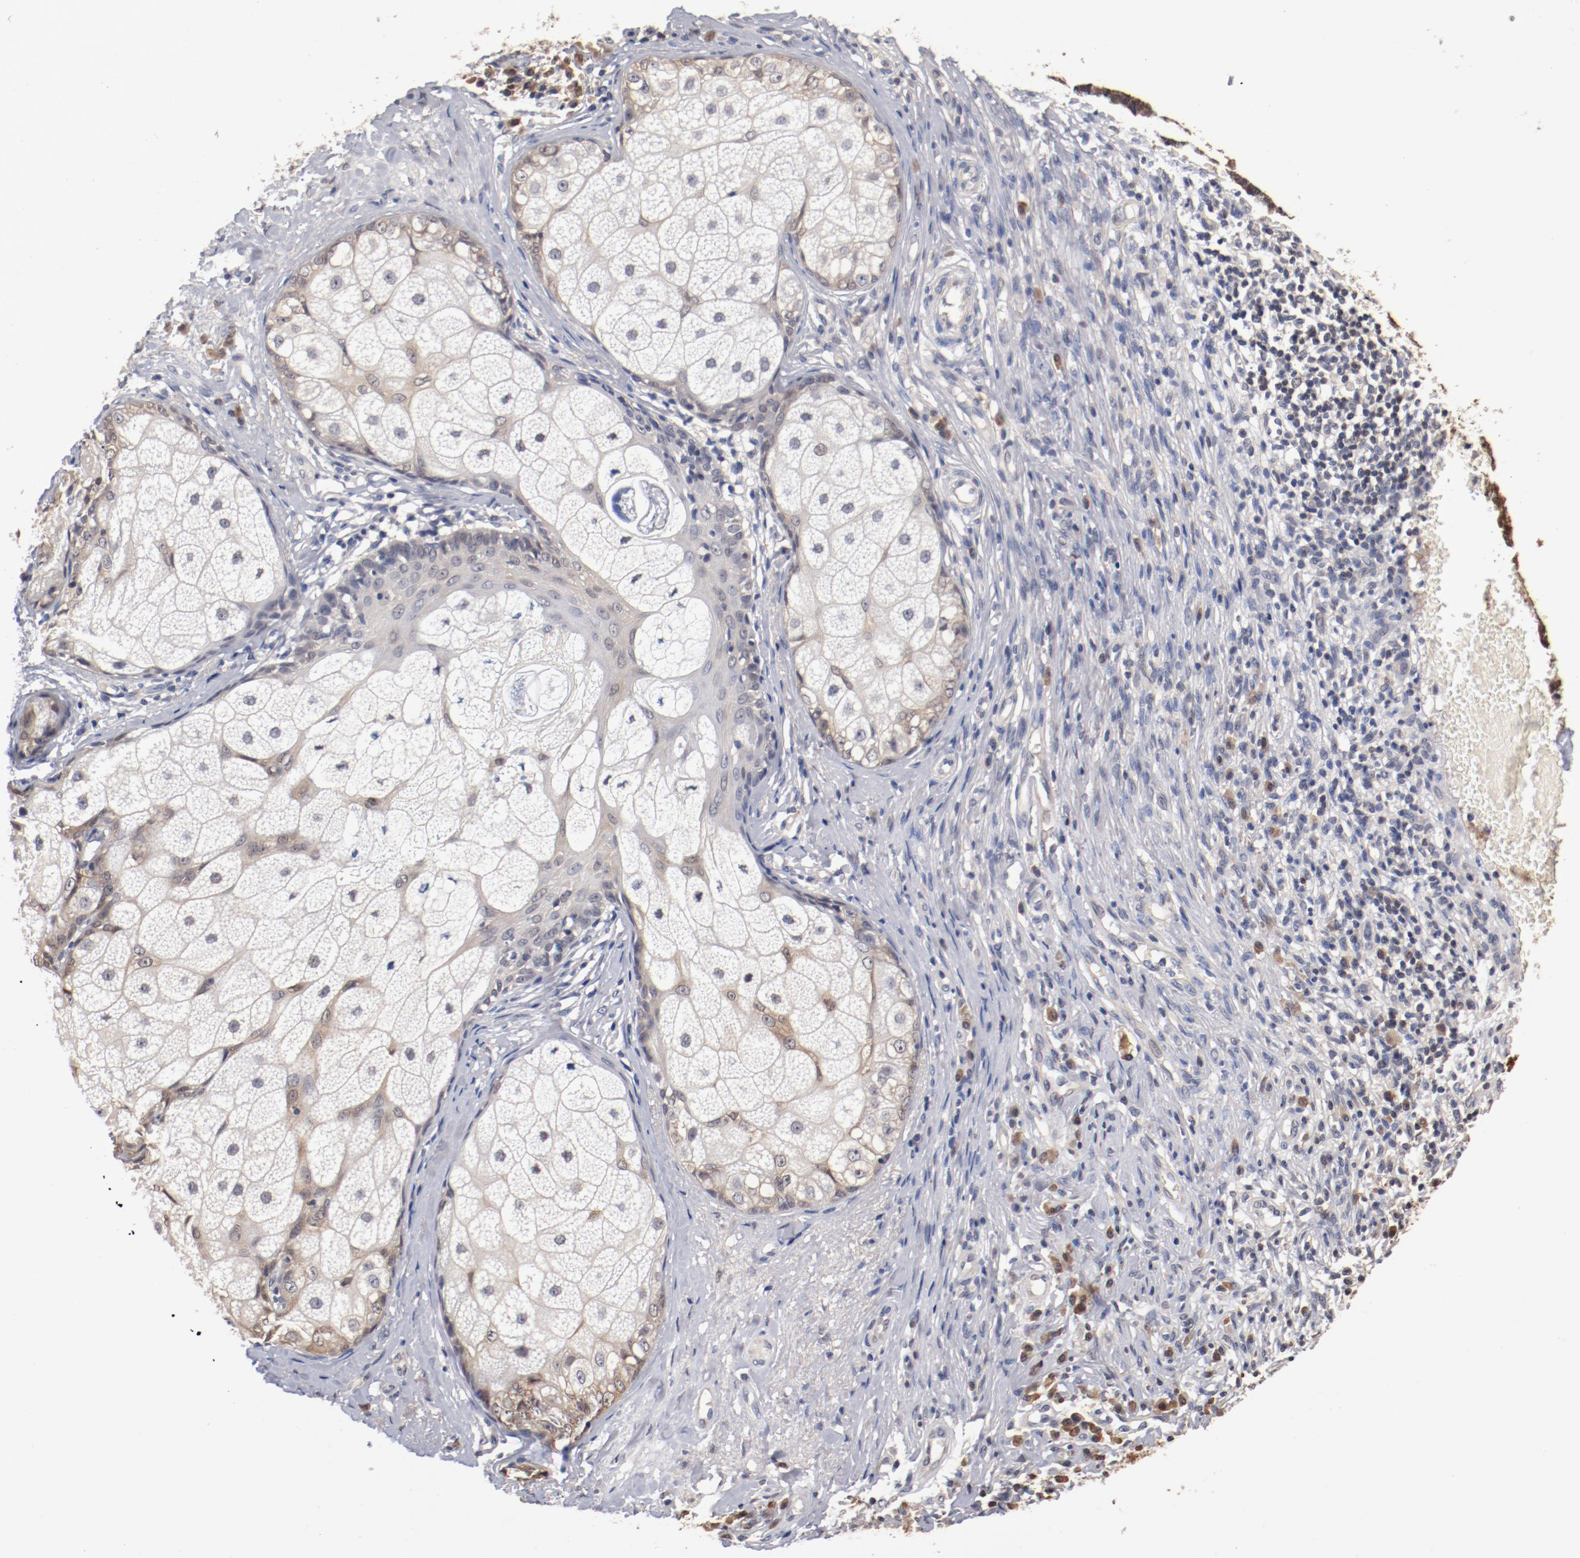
{"staining": {"intensity": "weak", "quantity": "<25%", "location": "cytoplasmic/membranous"}, "tissue": "skin cancer", "cell_type": "Tumor cells", "image_type": "cancer", "snomed": [{"axis": "morphology", "description": "Basal cell carcinoma"}, {"axis": "topography", "description": "Skin"}], "caption": "Immunohistochemistry of skin cancer (basal cell carcinoma) shows no positivity in tumor cells.", "gene": "MIF", "patient": {"sex": "male", "age": 87}}